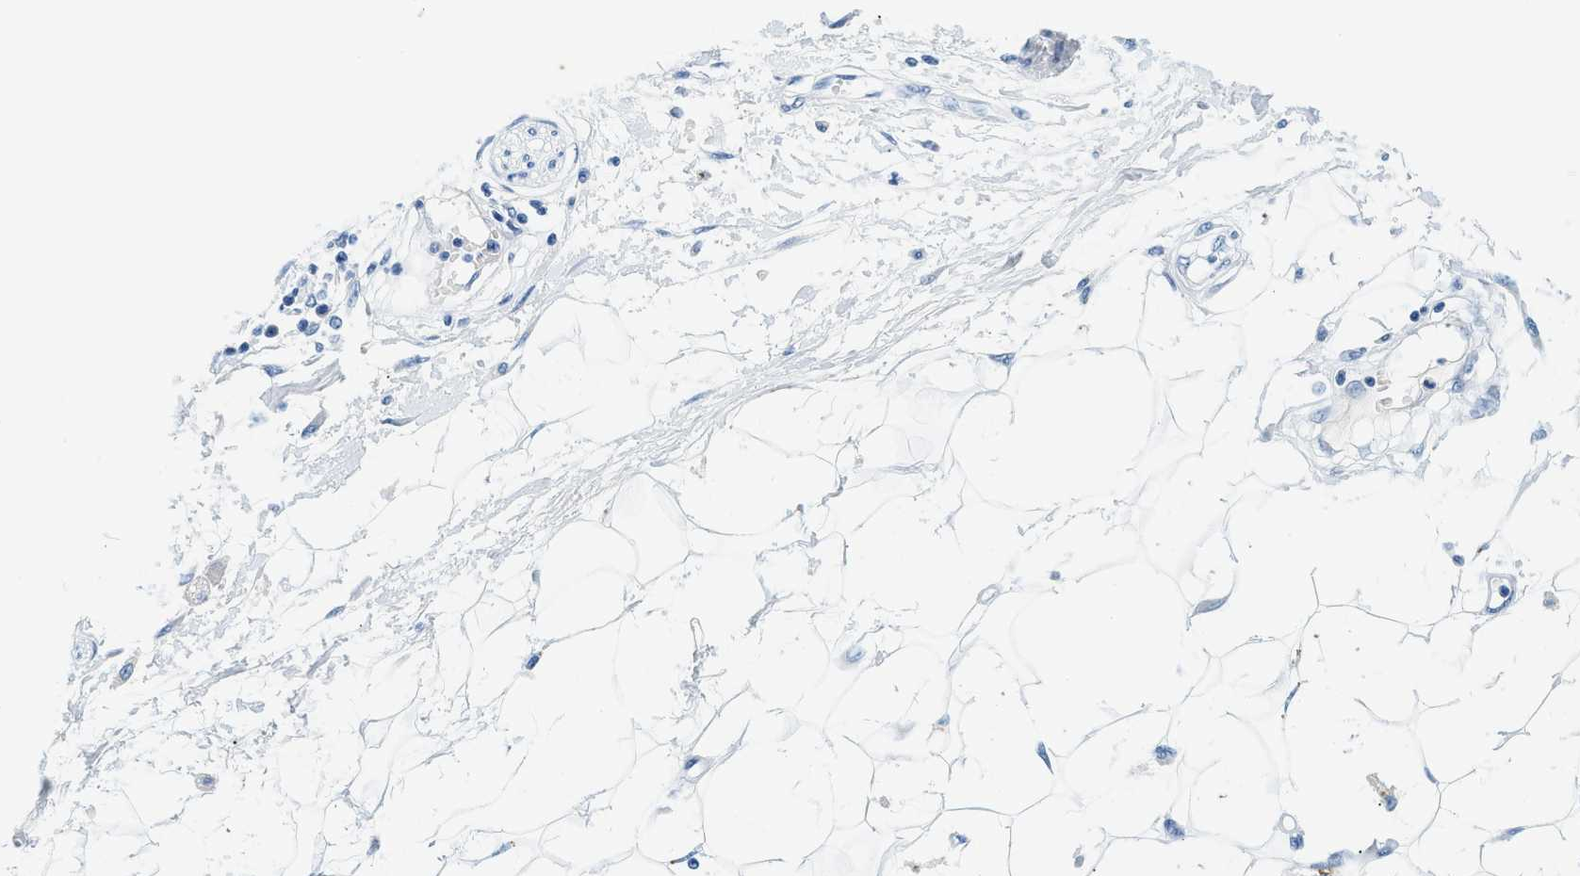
{"staining": {"intensity": "negative", "quantity": "none", "location": "none"}, "tissue": "adipose tissue", "cell_type": "Adipocytes", "image_type": "normal", "snomed": [{"axis": "morphology", "description": "Normal tissue, NOS"}, {"axis": "morphology", "description": "Squamous cell carcinoma, NOS"}, {"axis": "topography", "description": "Skin"}, {"axis": "topography", "description": "Peripheral nerve tissue"}], "caption": "This is a photomicrograph of IHC staining of unremarkable adipose tissue, which shows no positivity in adipocytes.", "gene": "STXBP2", "patient": {"sex": "male", "age": 83}}